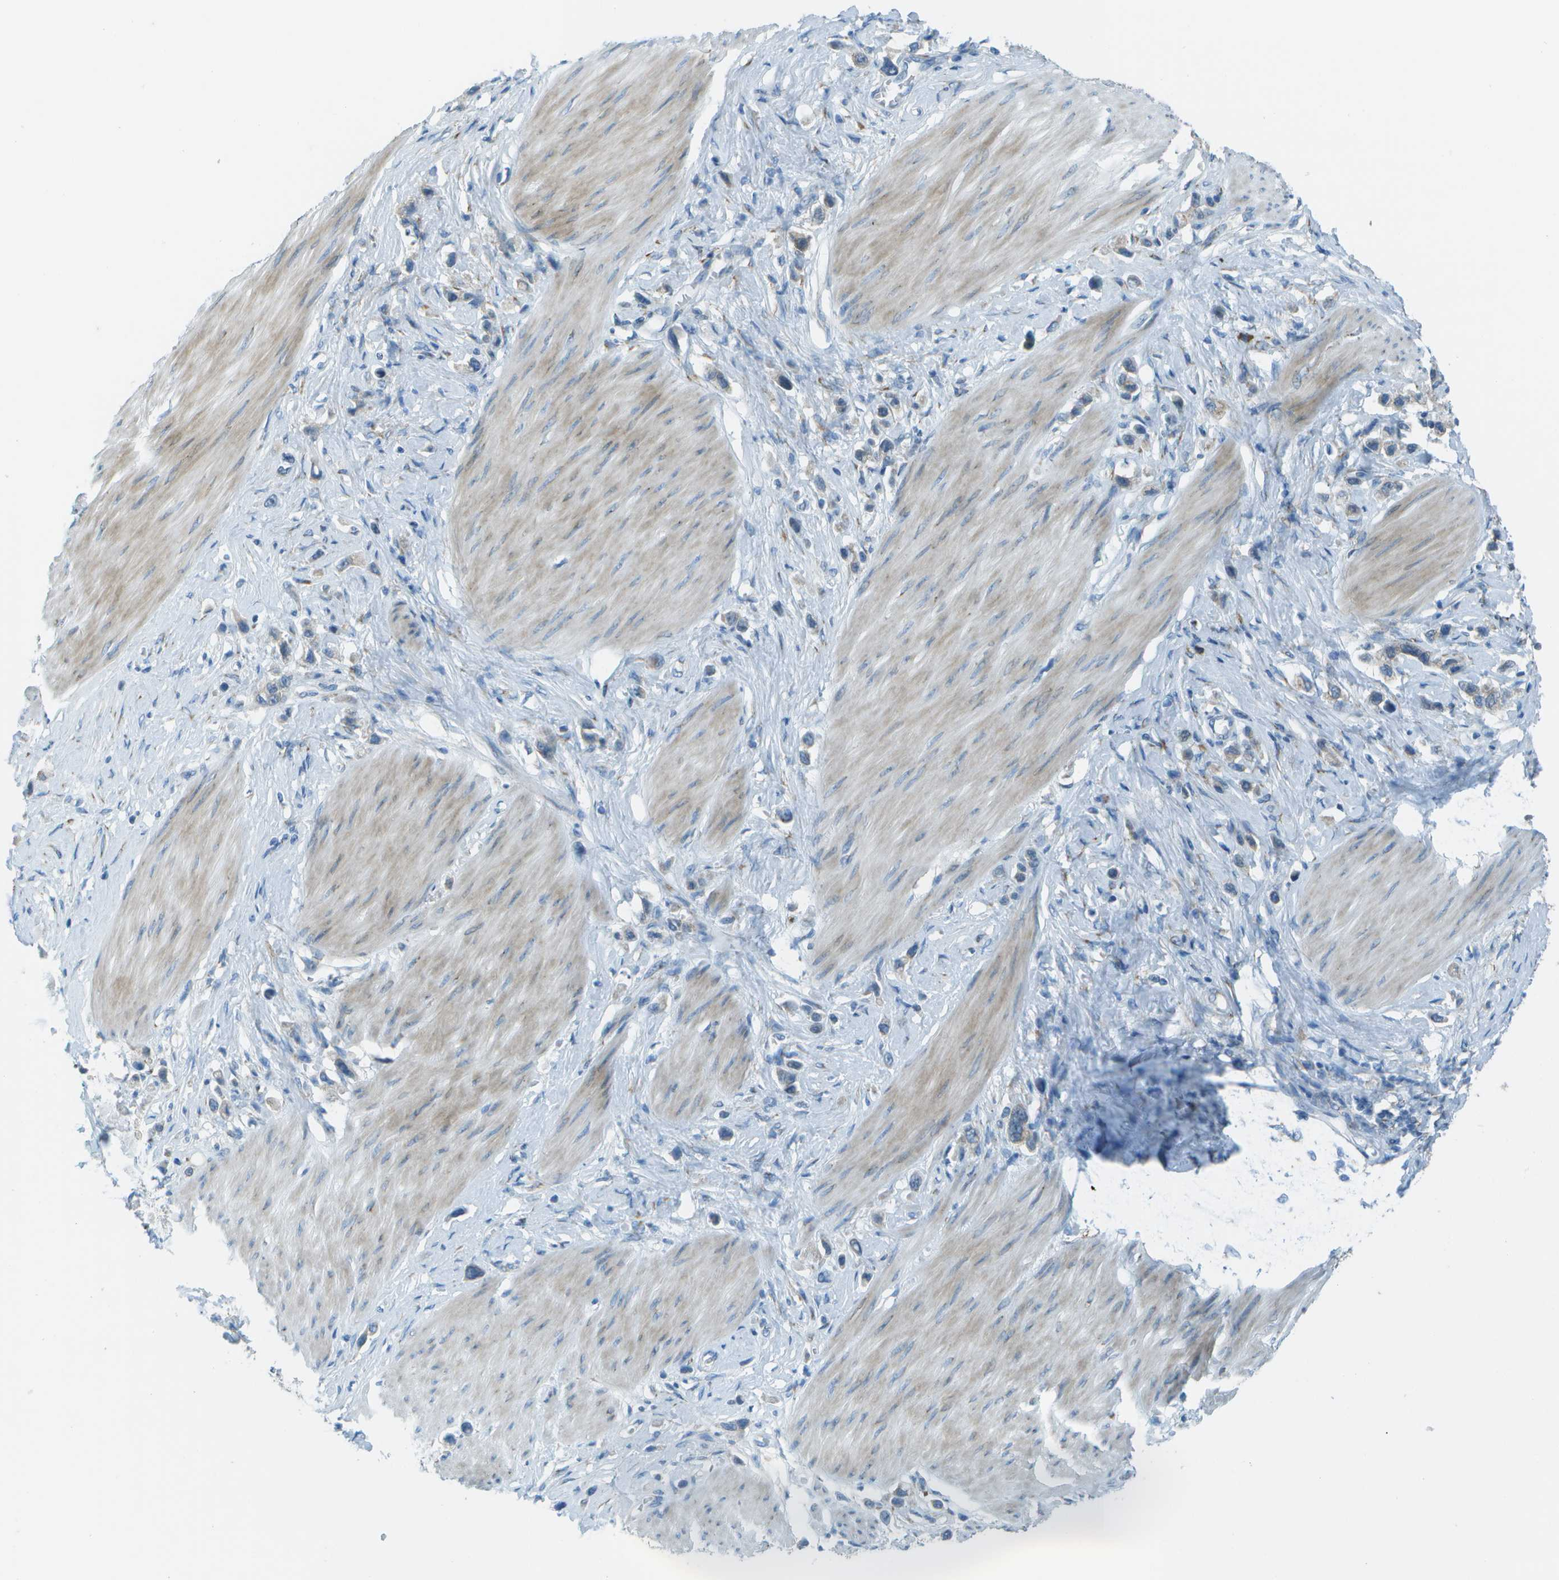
{"staining": {"intensity": "negative", "quantity": "none", "location": "none"}, "tissue": "stomach cancer", "cell_type": "Tumor cells", "image_type": "cancer", "snomed": [{"axis": "morphology", "description": "Adenocarcinoma, NOS"}, {"axis": "topography", "description": "Stomach"}], "caption": "This is an IHC photomicrograph of human stomach cancer (adenocarcinoma). There is no staining in tumor cells.", "gene": "KCTD3", "patient": {"sex": "female", "age": 65}}